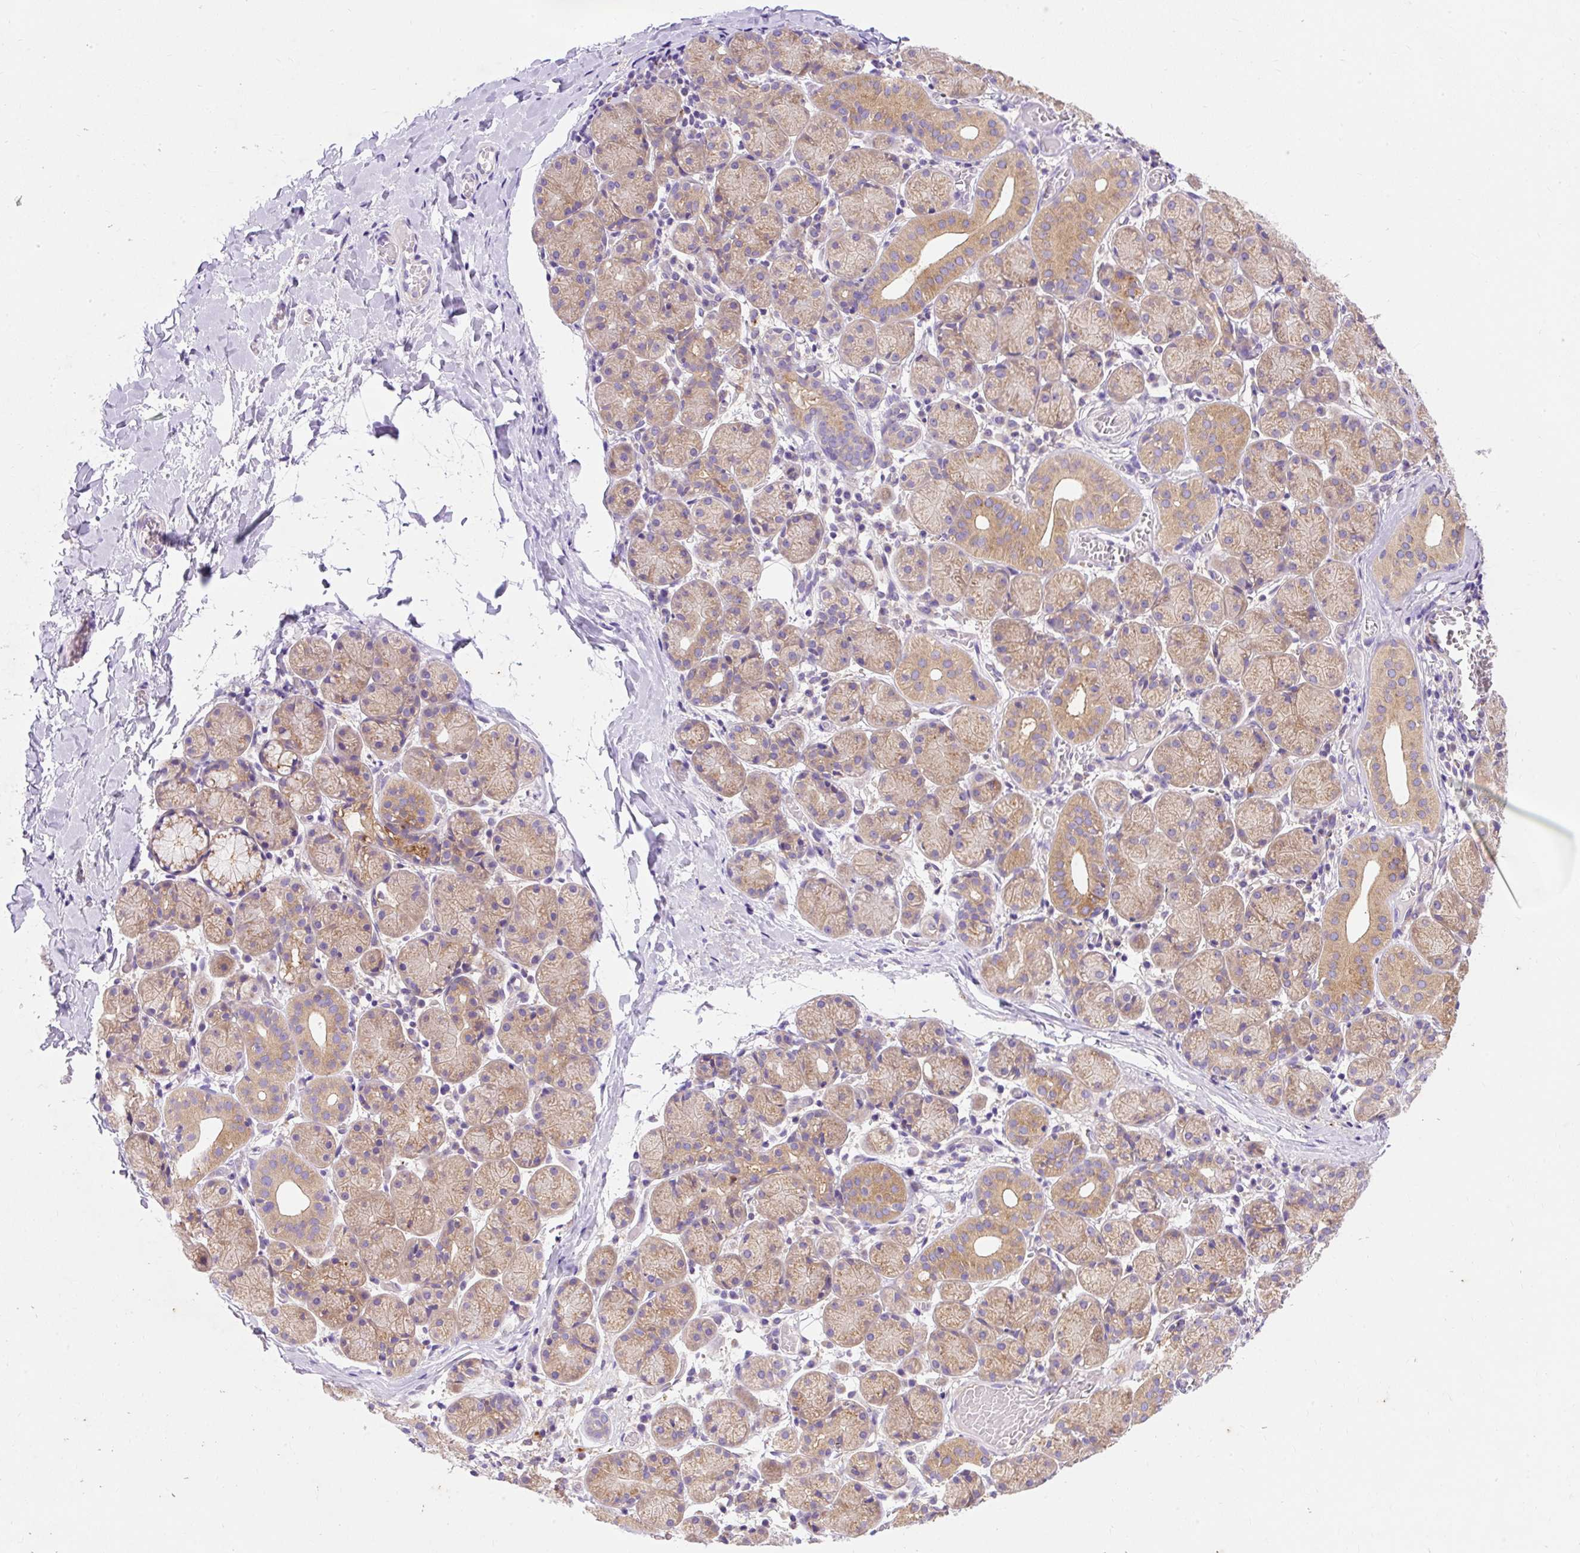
{"staining": {"intensity": "moderate", "quantity": "25%-75%", "location": "cytoplasmic/membranous"}, "tissue": "salivary gland", "cell_type": "Glandular cells", "image_type": "normal", "snomed": [{"axis": "morphology", "description": "Normal tissue, NOS"}, {"axis": "topography", "description": "Salivary gland"}], "caption": "Unremarkable salivary gland was stained to show a protein in brown. There is medium levels of moderate cytoplasmic/membranous expression in about 25%-75% of glandular cells. (brown staining indicates protein expression, while blue staining denotes nuclei).", "gene": "OR4K15", "patient": {"sex": "female", "age": 24}}